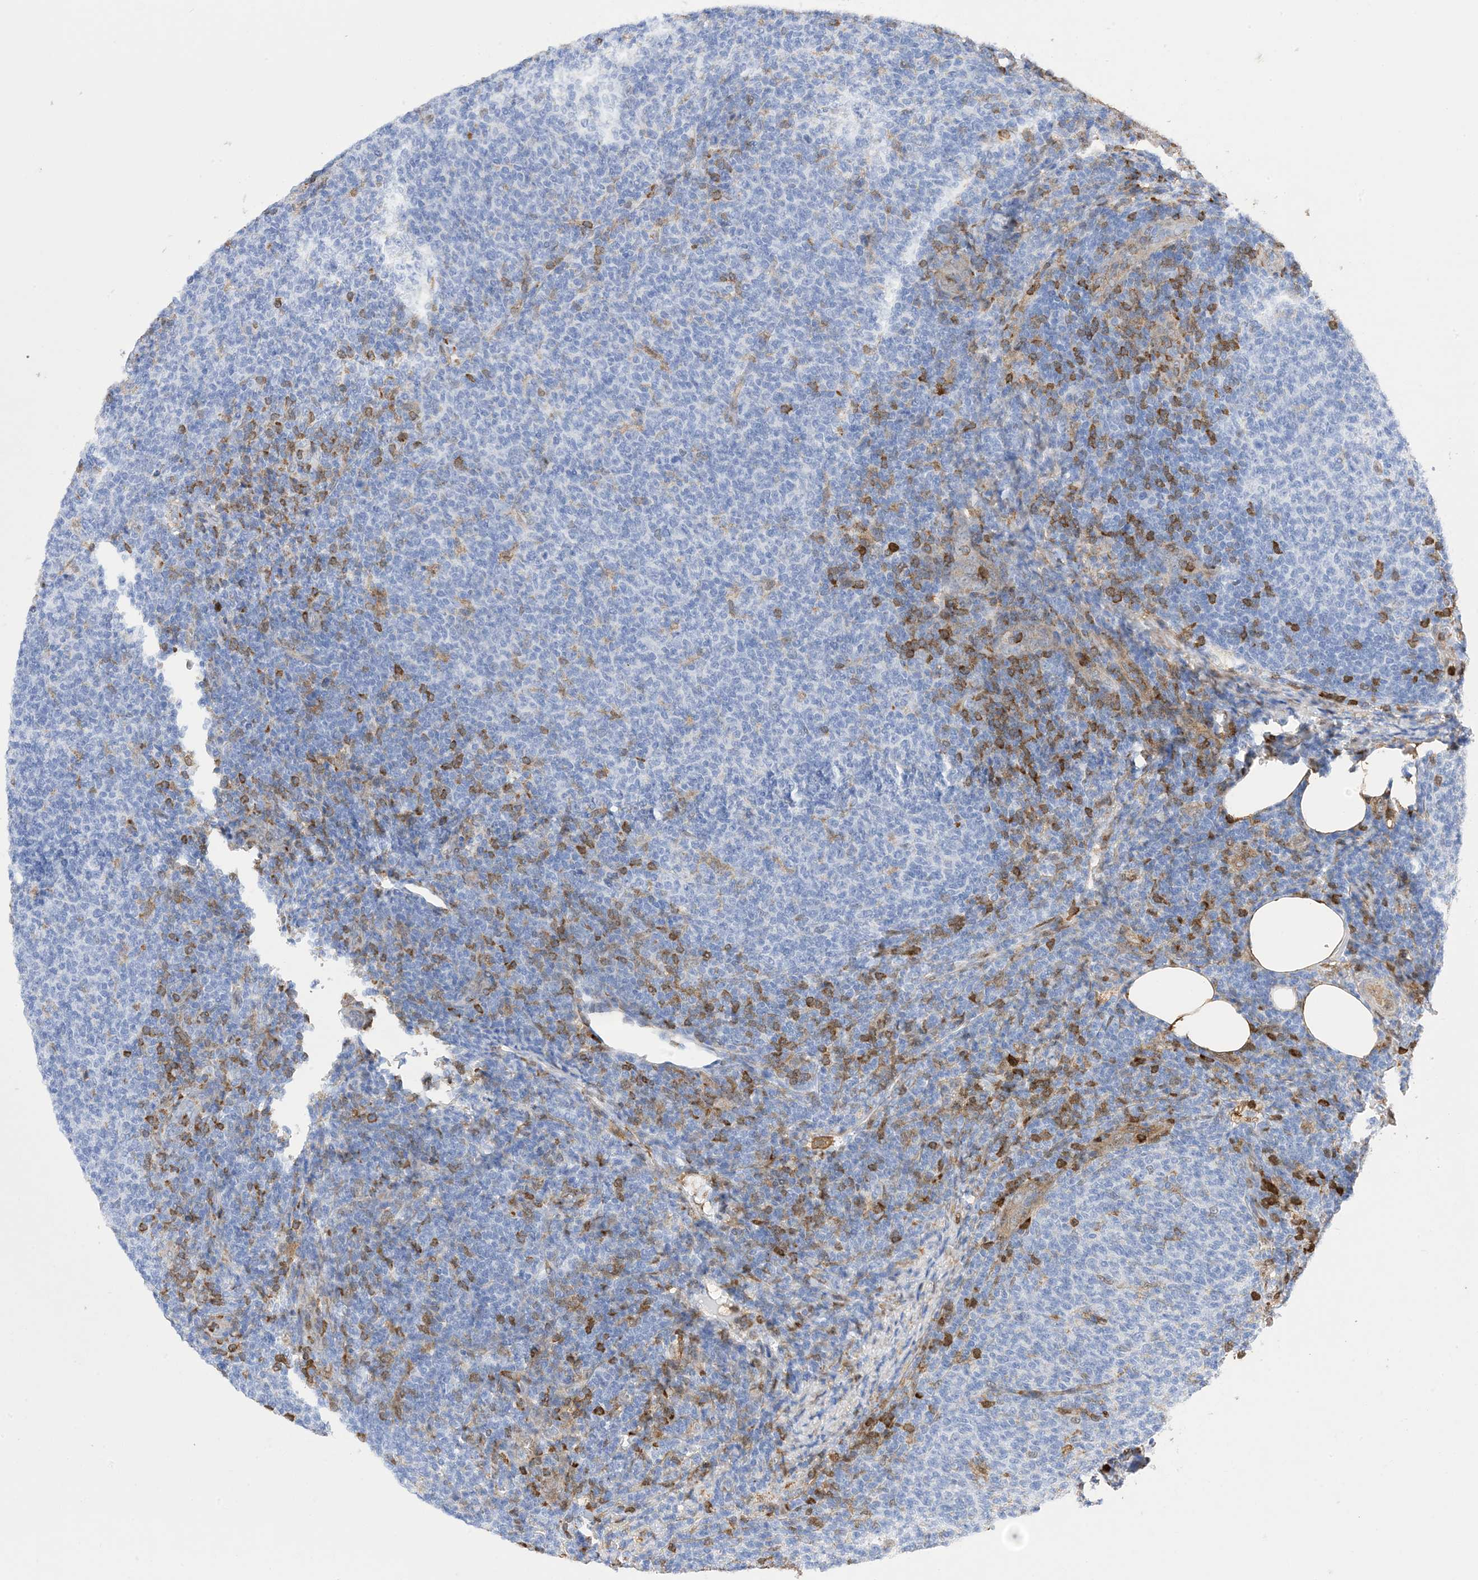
{"staining": {"intensity": "negative", "quantity": "none", "location": "none"}, "tissue": "lymphoma", "cell_type": "Tumor cells", "image_type": "cancer", "snomed": [{"axis": "morphology", "description": "Malignant lymphoma, non-Hodgkin's type, Low grade"}, {"axis": "topography", "description": "Lymph node"}], "caption": "Immunohistochemical staining of low-grade malignant lymphoma, non-Hodgkin's type shows no significant expression in tumor cells.", "gene": "ANXA1", "patient": {"sex": "male", "age": 66}}